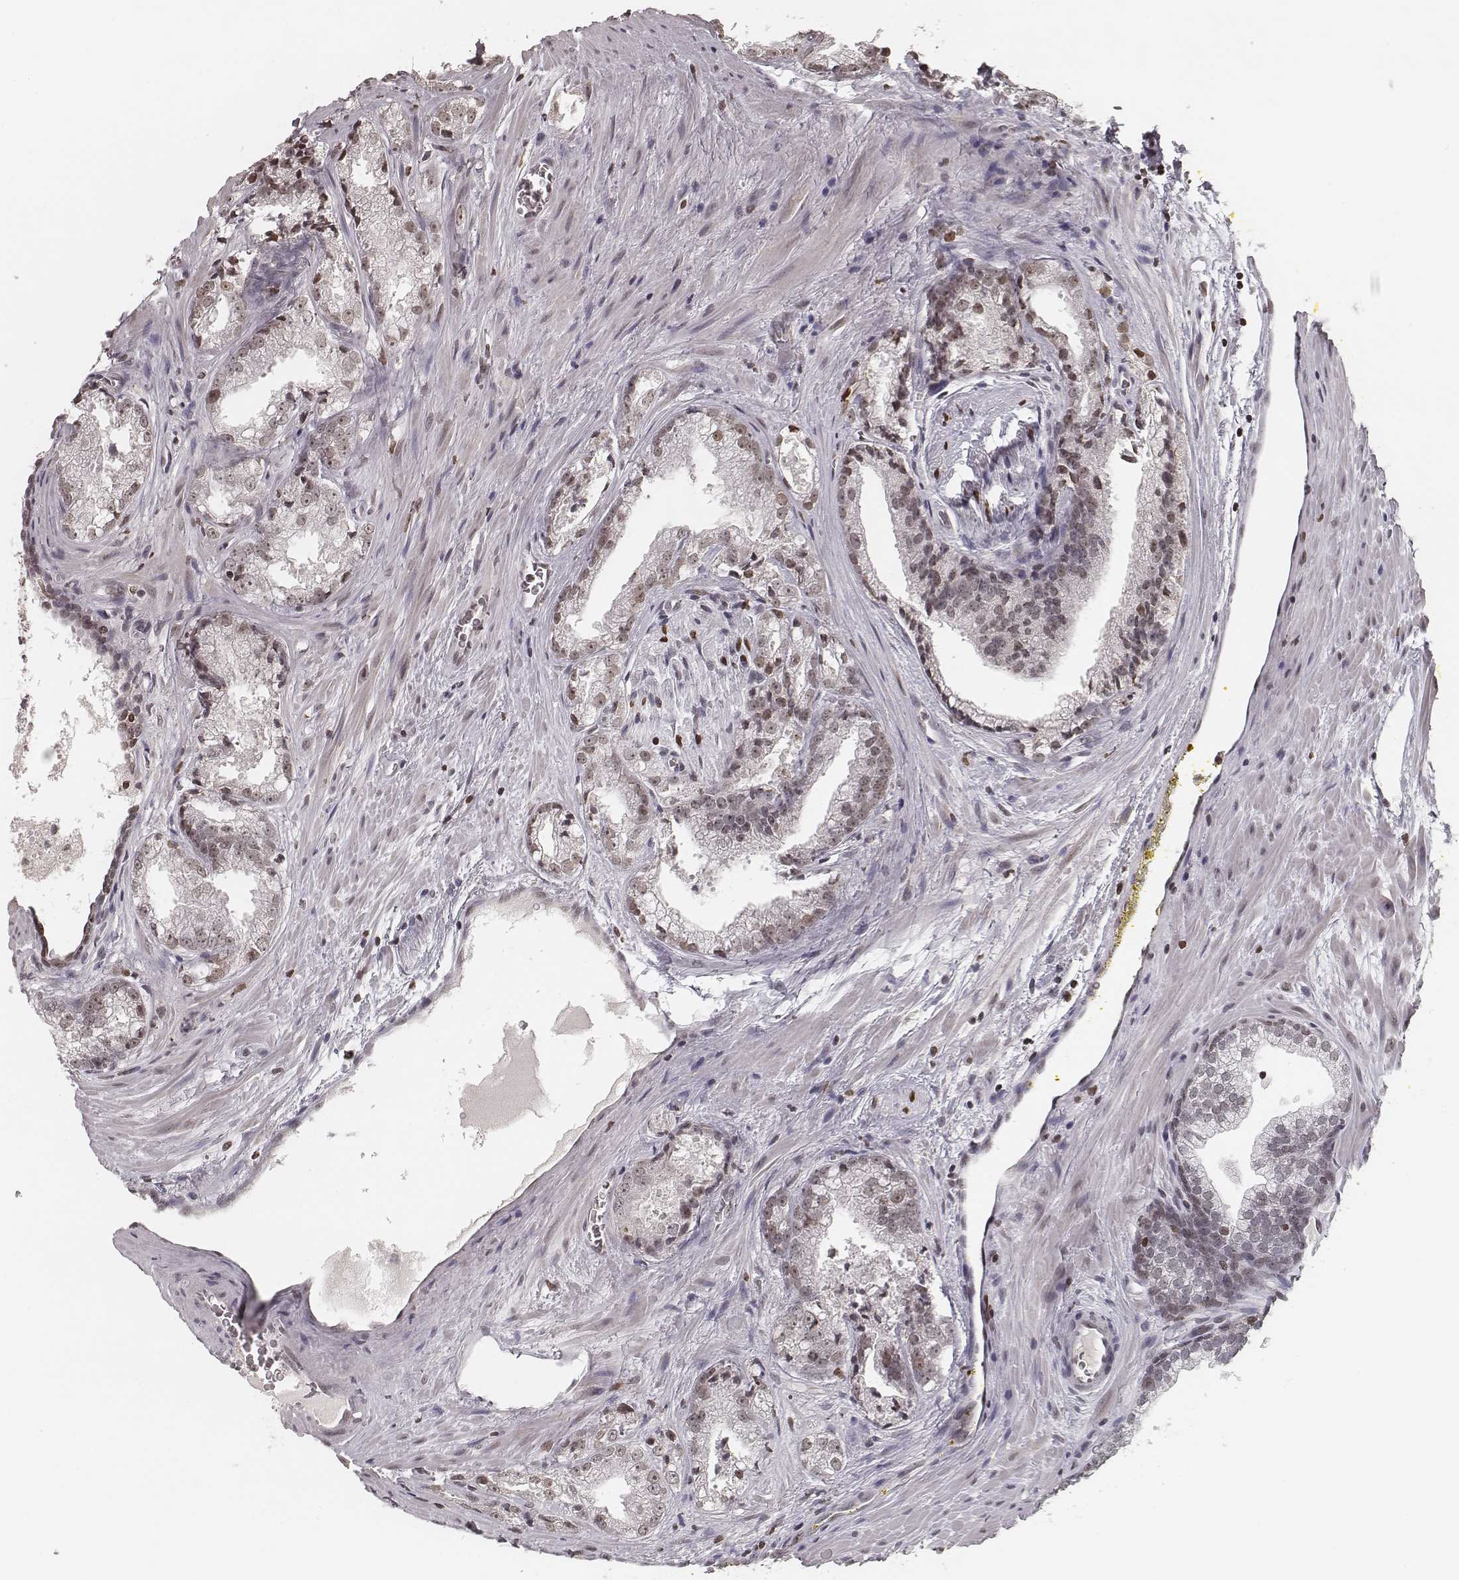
{"staining": {"intensity": "weak", "quantity": "<25%", "location": "nuclear"}, "tissue": "prostate cancer", "cell_type": "Tumor cells", "image_type": "cancer", "snomed": [{"axis": "morphology", "description": "Adenocarcinoma, NOS"}, {"axis": "morphology", "description": "Adenocarcinoma, High grade"}, {"axis": "topography", "description": "Prostate"}], "caption": "Tumor cells show no significant positivity in prostate cancer (adenocarcinoma (high-grade)).", "gene": "HMGA2", "patient": {"sex": "male", "age": 70}}